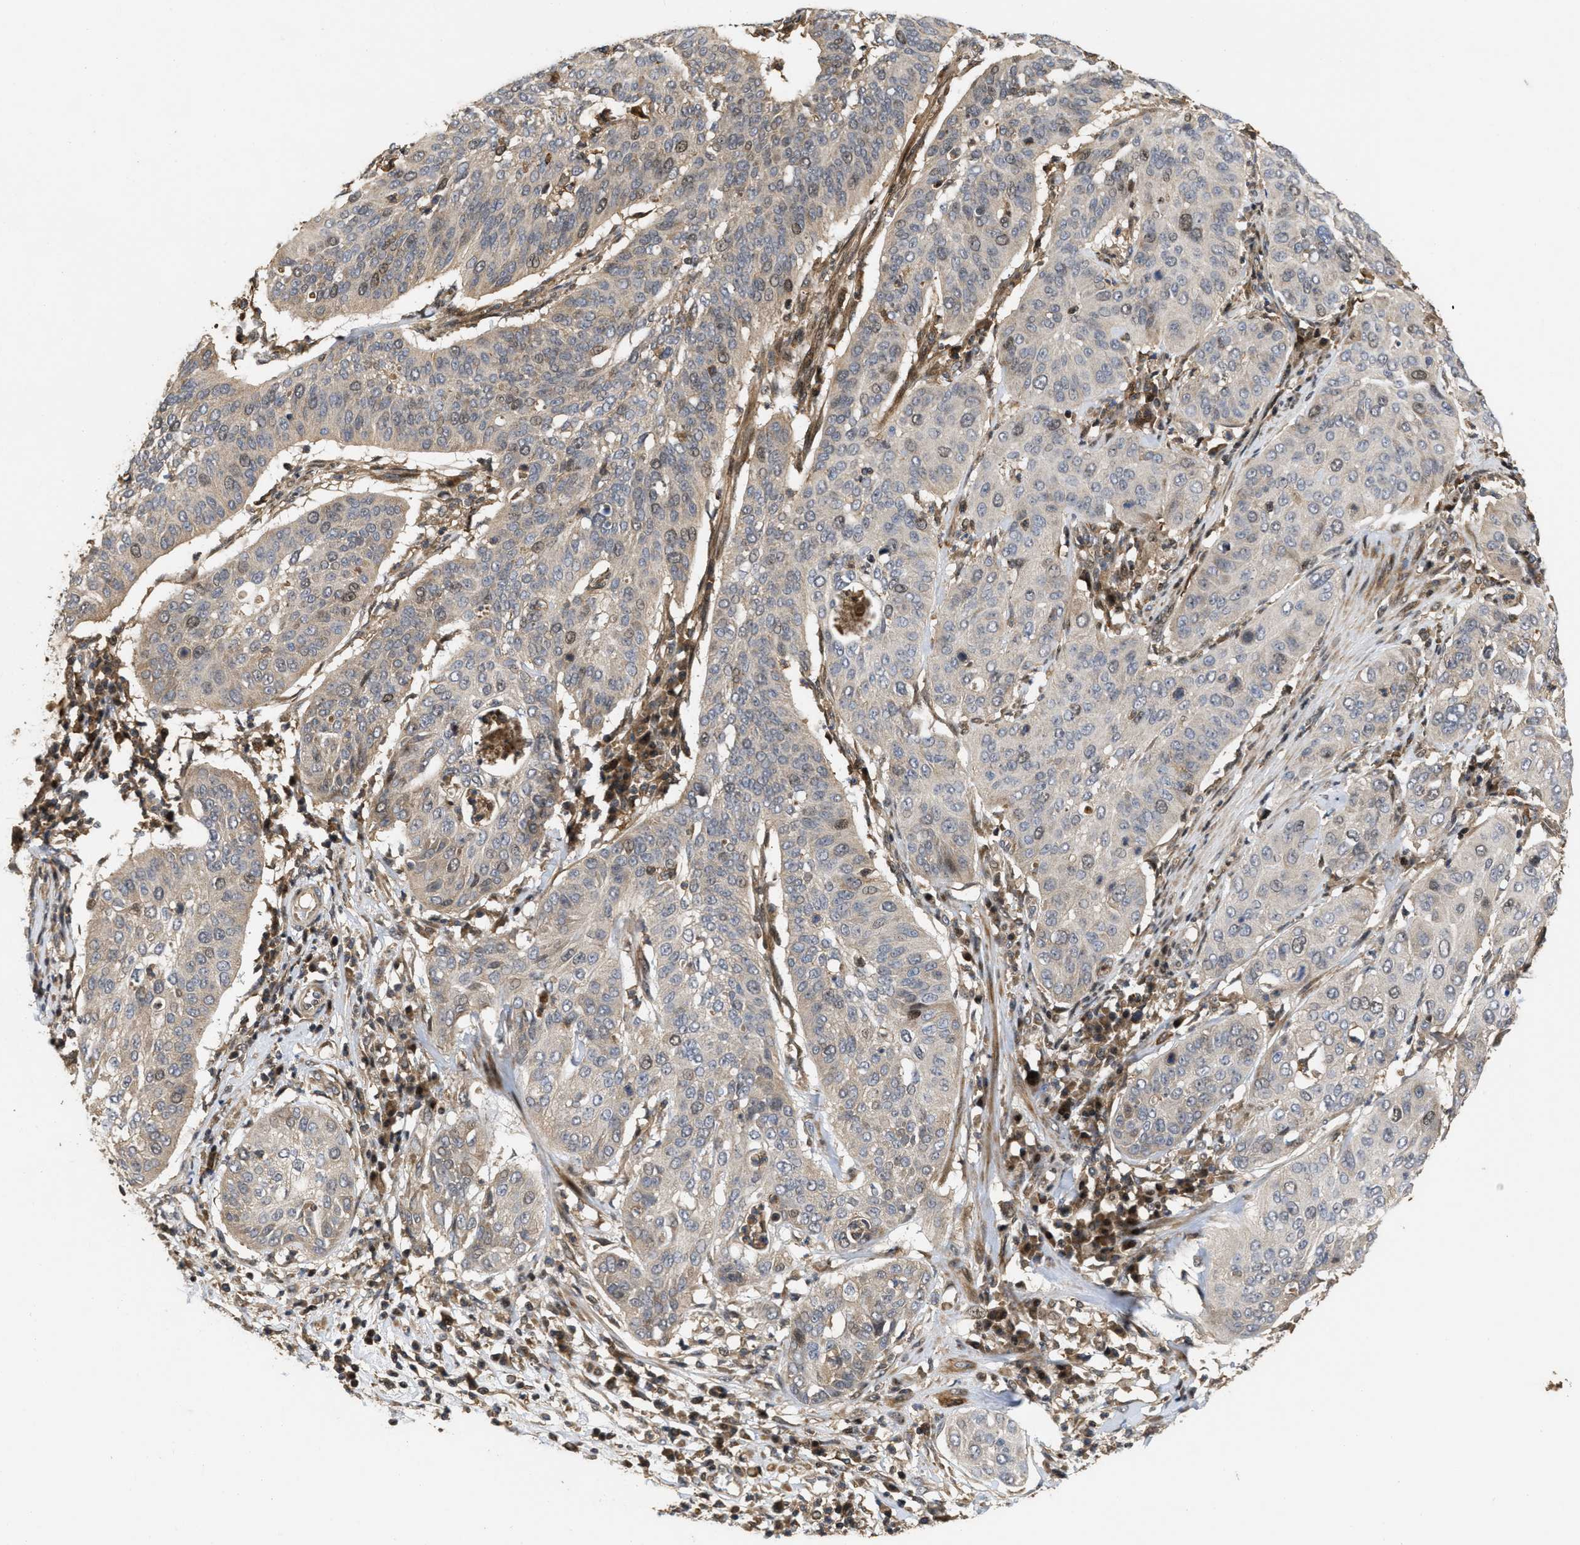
{"staining": {"intensity": "moderate", "quantity": "<25%", "location": "cytoplasmic/membranous,nuclear"}, "tissue": "cervical cancer", "cell_type": "Tumor cells", "image_type": "cancer", "snomed": [{"axis": "morphology", "description": "Normal tissue, NOS"}, {"axis": "morphology", "description": "Squamous cell carcinoma, NOS"}, {"axis": "topography", "description": "Cervix"}], "caption": "This image exhibits immunohistochemistry staining of human cervical cancer, with low moderate cytoplasmic/membranous and nuclear positivity in about <25% of tumor cells.", "gene": "CBR3", "patient": {"sex": "female", "age": 39}}